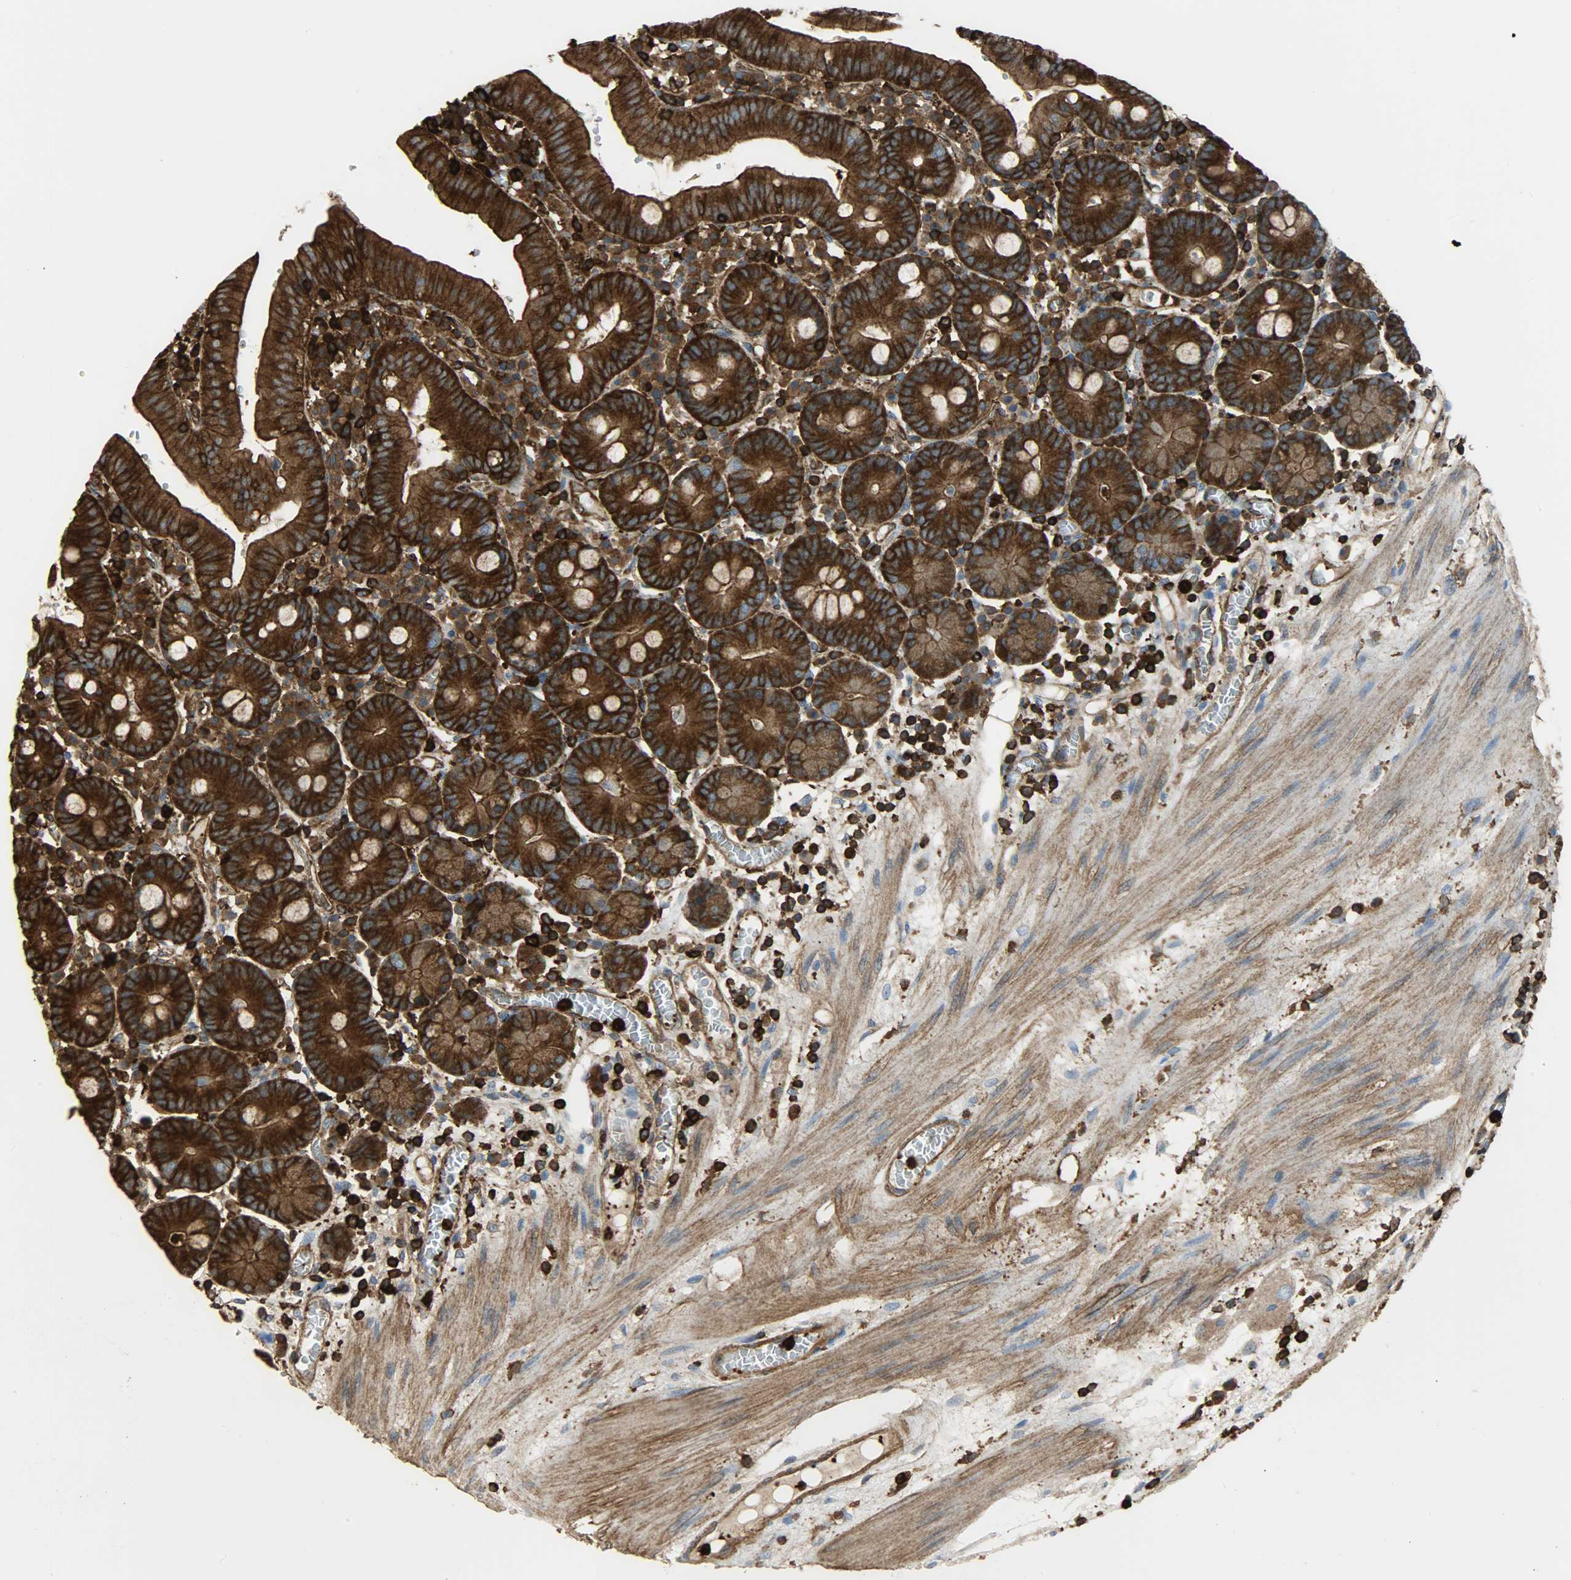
{"staining": {"intensity": "strong", "quantity": ">75%", "location": "cytoplasmic/membranous"}, "tissue": "small intestine", "cell_type": "Glandular cells", "image_type": "normal", "snomed": [{"axis": "morphology", "description": "Normal tissue, NOS"}, {"axis": "topography", "description": "Small intestine"}], "caption": "This is an image of IHC staining of normal small intestine, which shows strong expression in the cytoplasmic/membranous of glandular cells.", "gene": "VASP", "patient": {"sex": "male", "age": 71}}